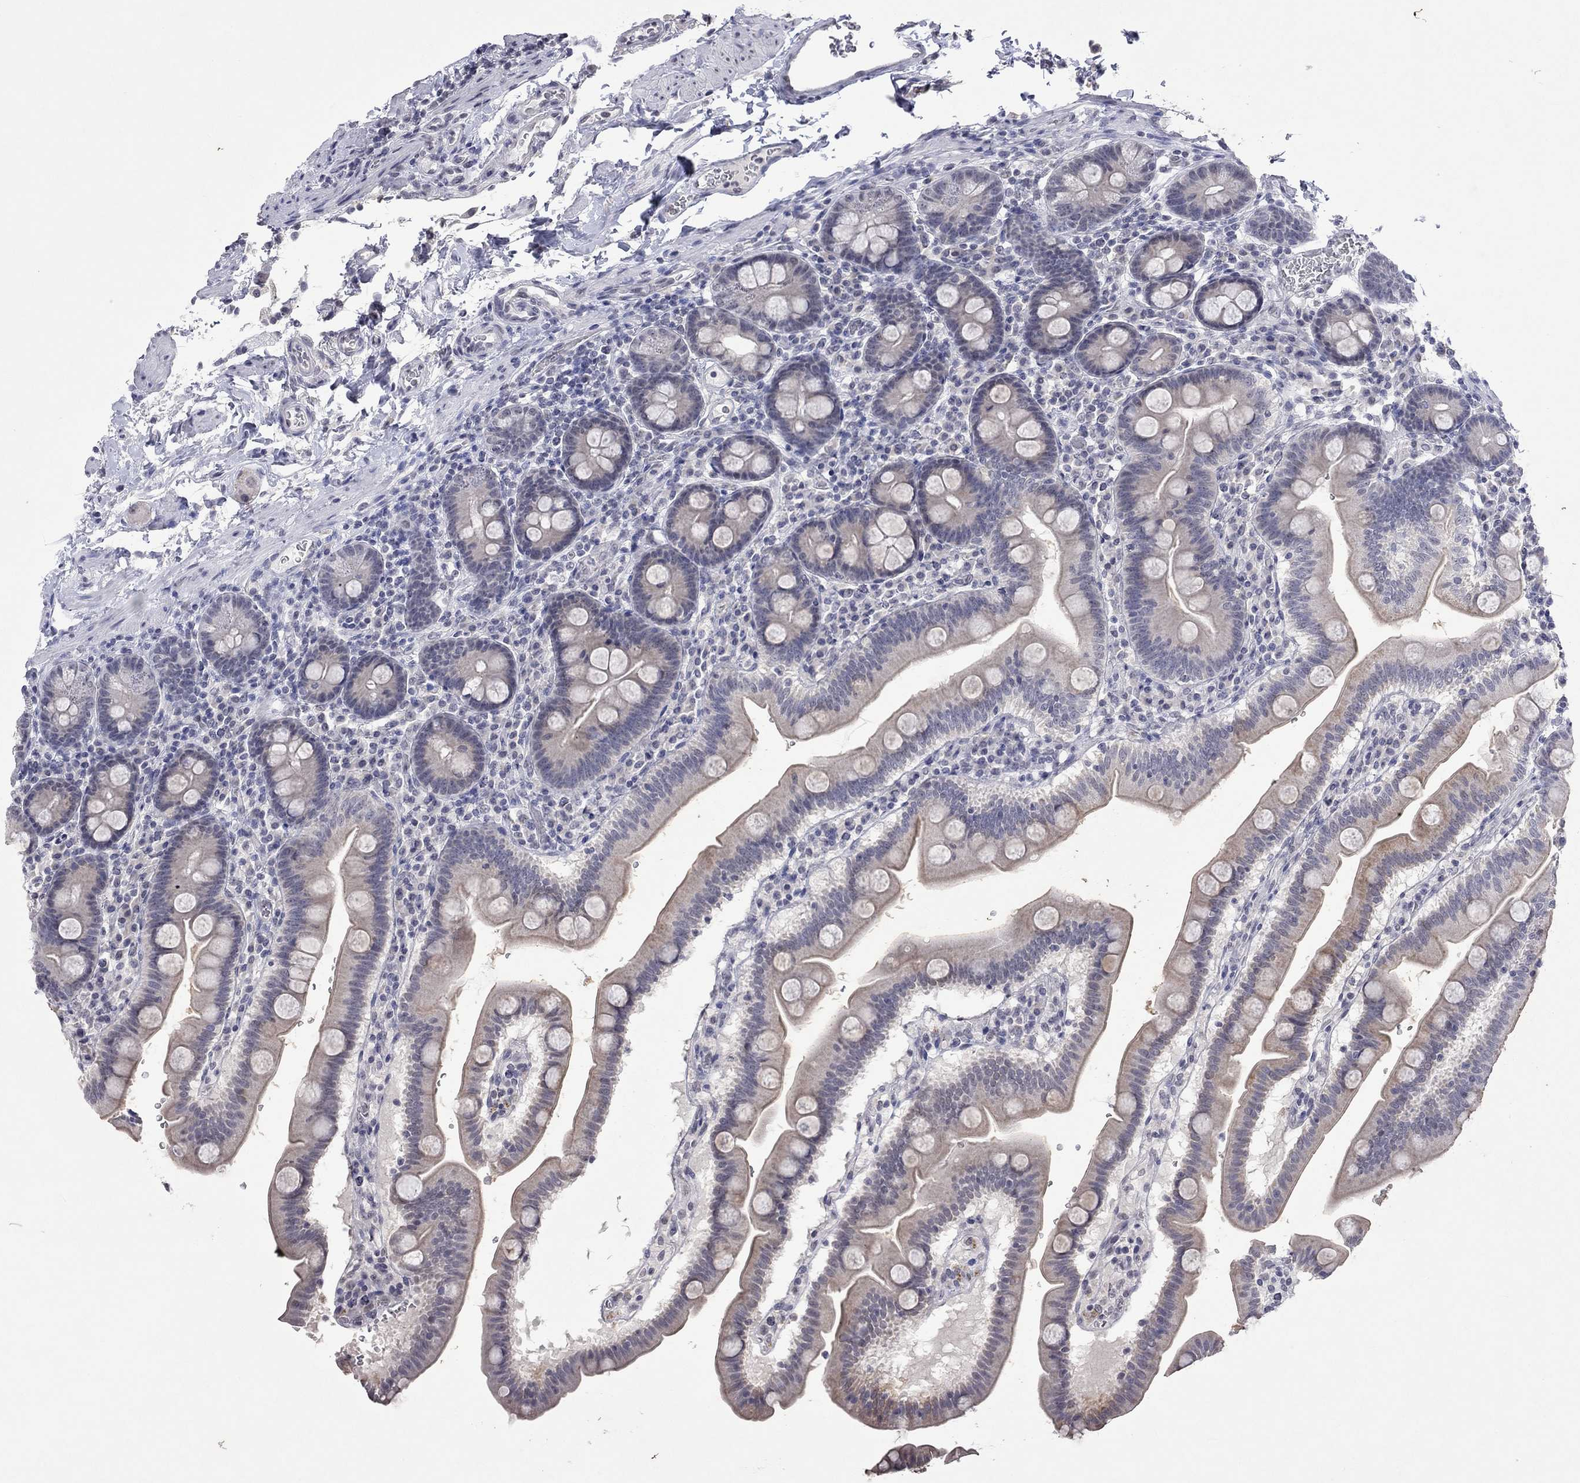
{"staining": {"intensity": "moderate", "quantity": "<25%", "location": "cytoplasmic/membranous"}, "tissue": "duodenum", "cell_type": "Glandular cells", "image_type": "normal", "snomed": [{"axis": "morphology", "description": "Normal tissue, NOS"}, {"axis": "topography", "description": "Duodenum"}], "caption": "Immunohistochemistry photomicrograph of unremarkable human duodenum stained for a protein (brown), which demonstrates low levels of moderate cytoplasmic/membranous positivity in about <25% of glandular cells.", "gene": "TMEM143", "patient": {"sex": "male", "age": 59}}